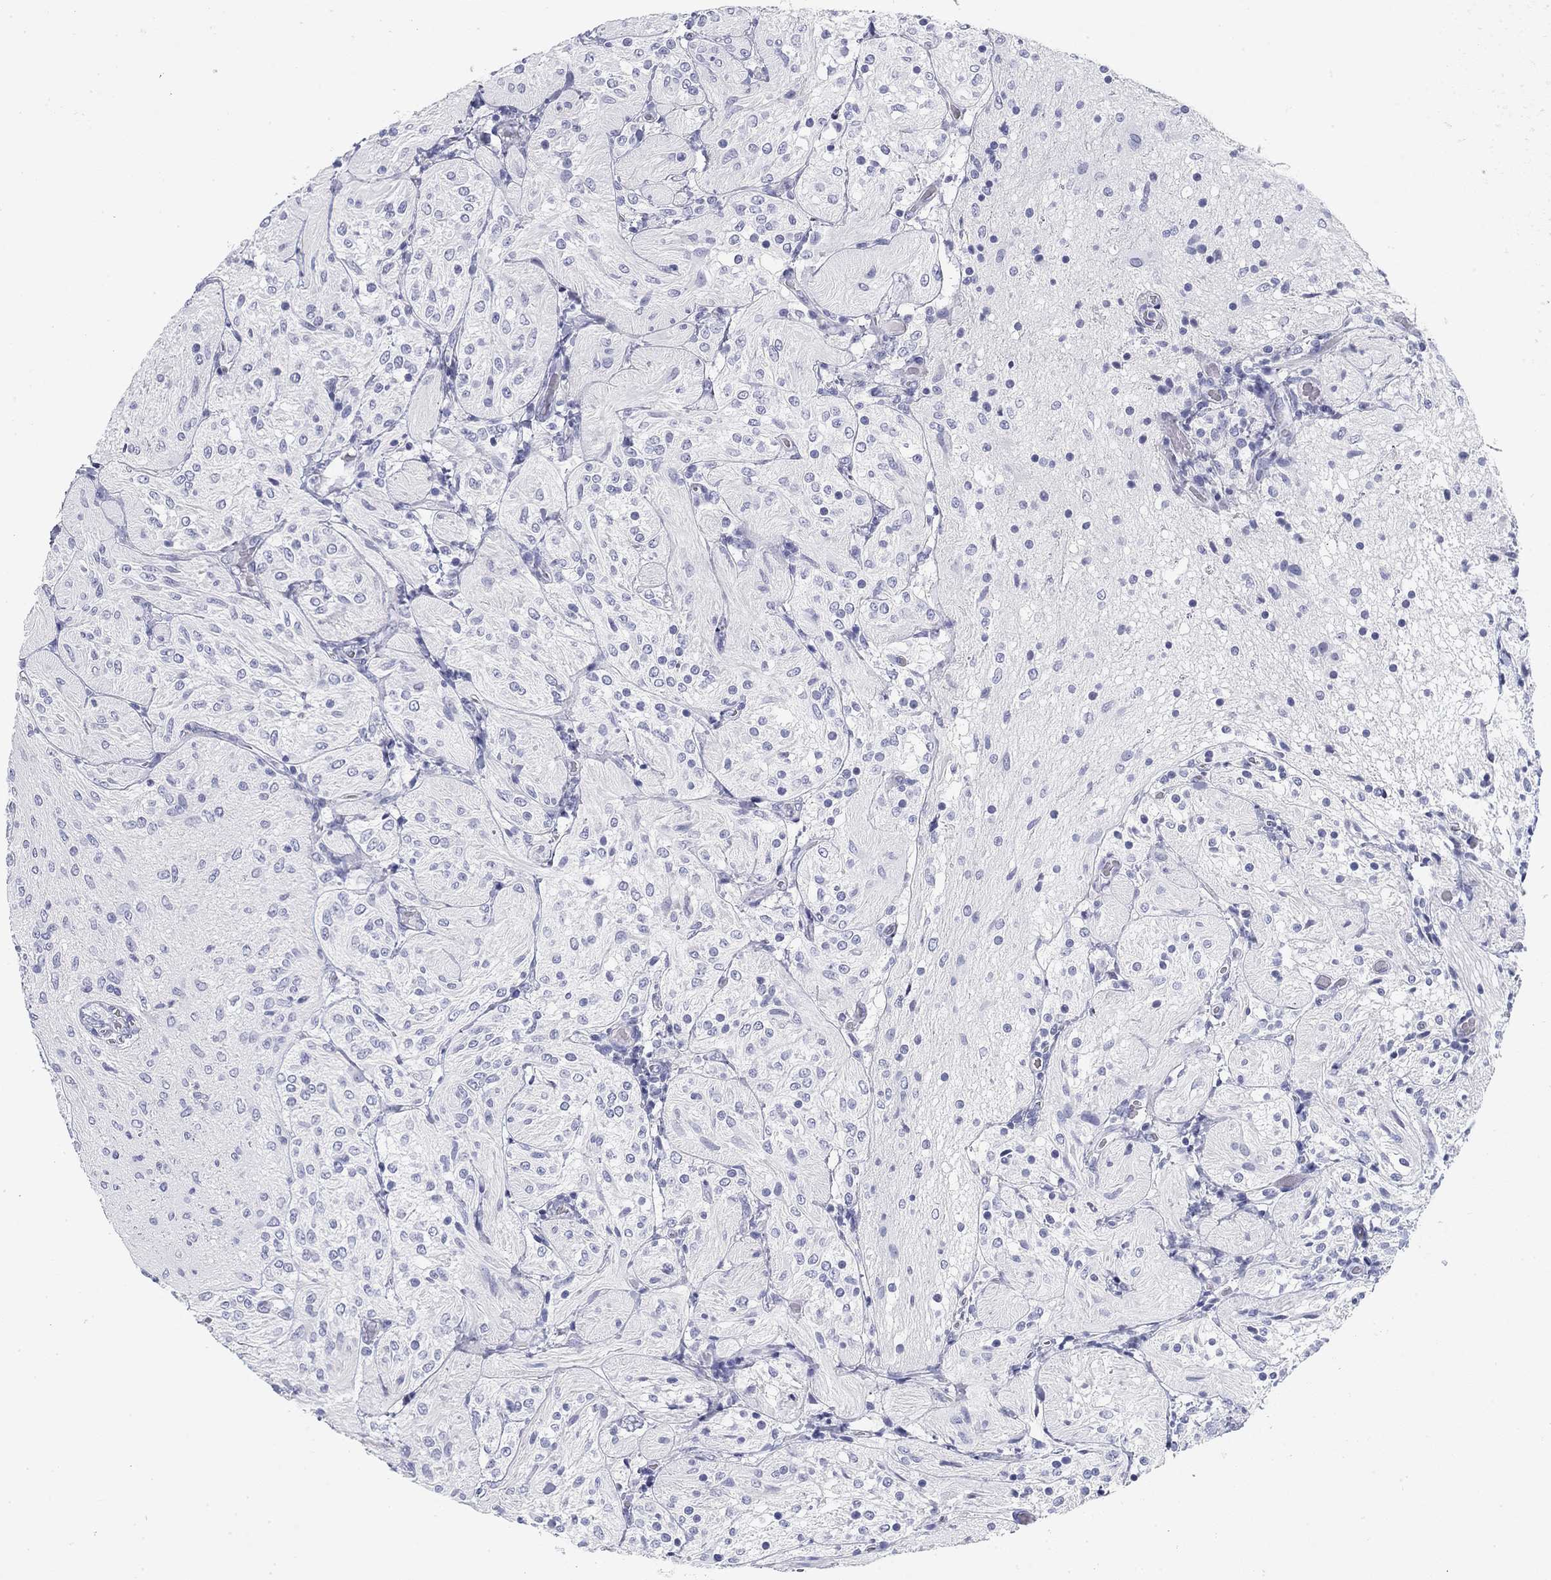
{"staining": {"intensity": "negative", "quantity": "none", "location": "none"}, "tissue": "glioma", "cell_type": "Tumor cells", "image_type": "cancer", "snomed": [{"axis": "morphology", "description": "Glioma, malignant, Low grade"}, {"axis": "topography", "description": "Brain"}], "caption": "An image of human low-grade glioma (malignant) is negative for staining in tumor cells.", "gene": "CD79B", "patient": {"sex": "male", "age": 3}}